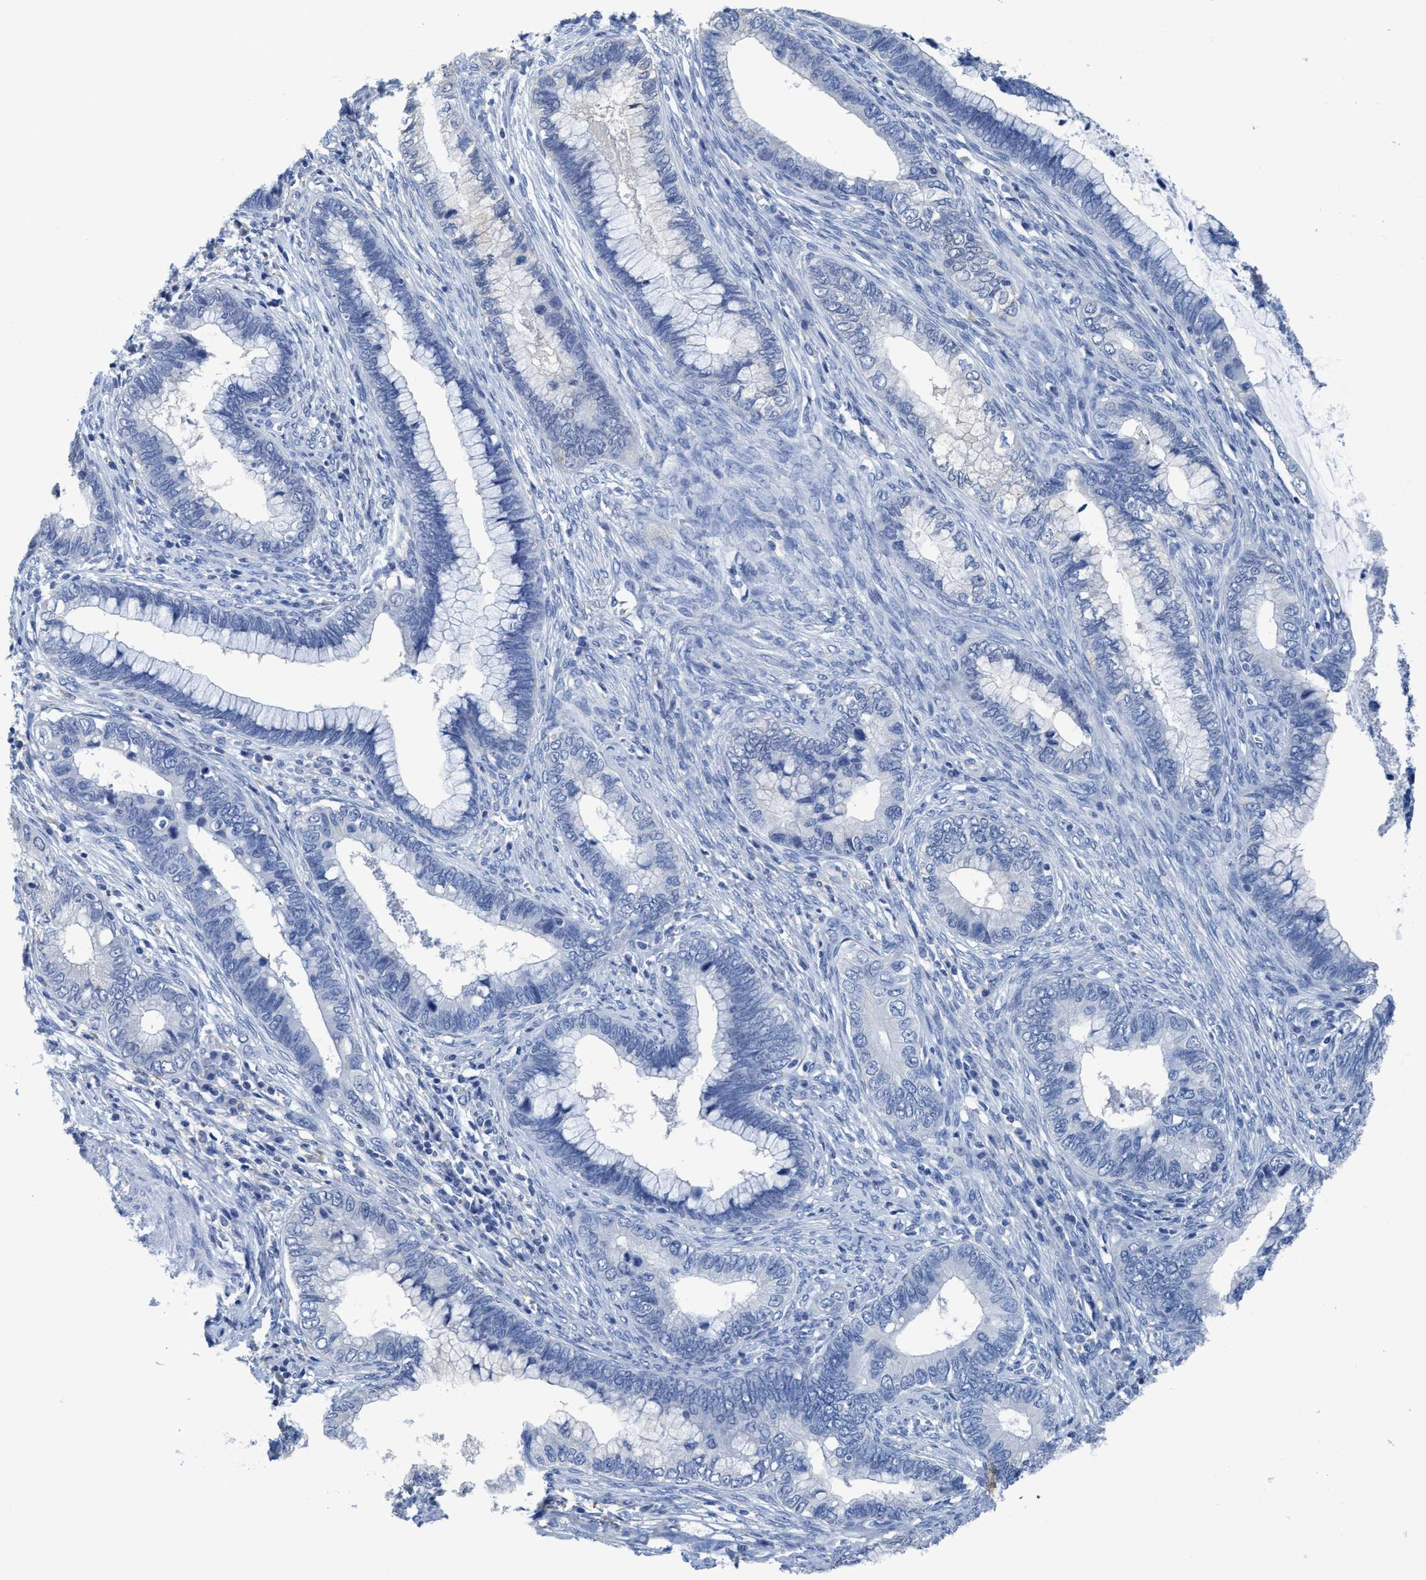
{"staining": {"intensity": "negative", "quantity": "none", "location": "none"}, "tissue": "cervical cancer", "cell_type": "Tumor cells", "image_type": "cancer", "snomed": [{"axis": "morphology", "description": "Adenocarcinoma, NOS"}, {"axis": "topography", "description": "Cervix"}], "caption": "Adenocarcinoma (cervical) was stained to show a protein in brown. There is no significant positivity in tumor cells. (DAB immunohistochemistry (IHC), high magnification).", "gene": "DNAI1", "patient": {"sex": "female", "age": 44}}